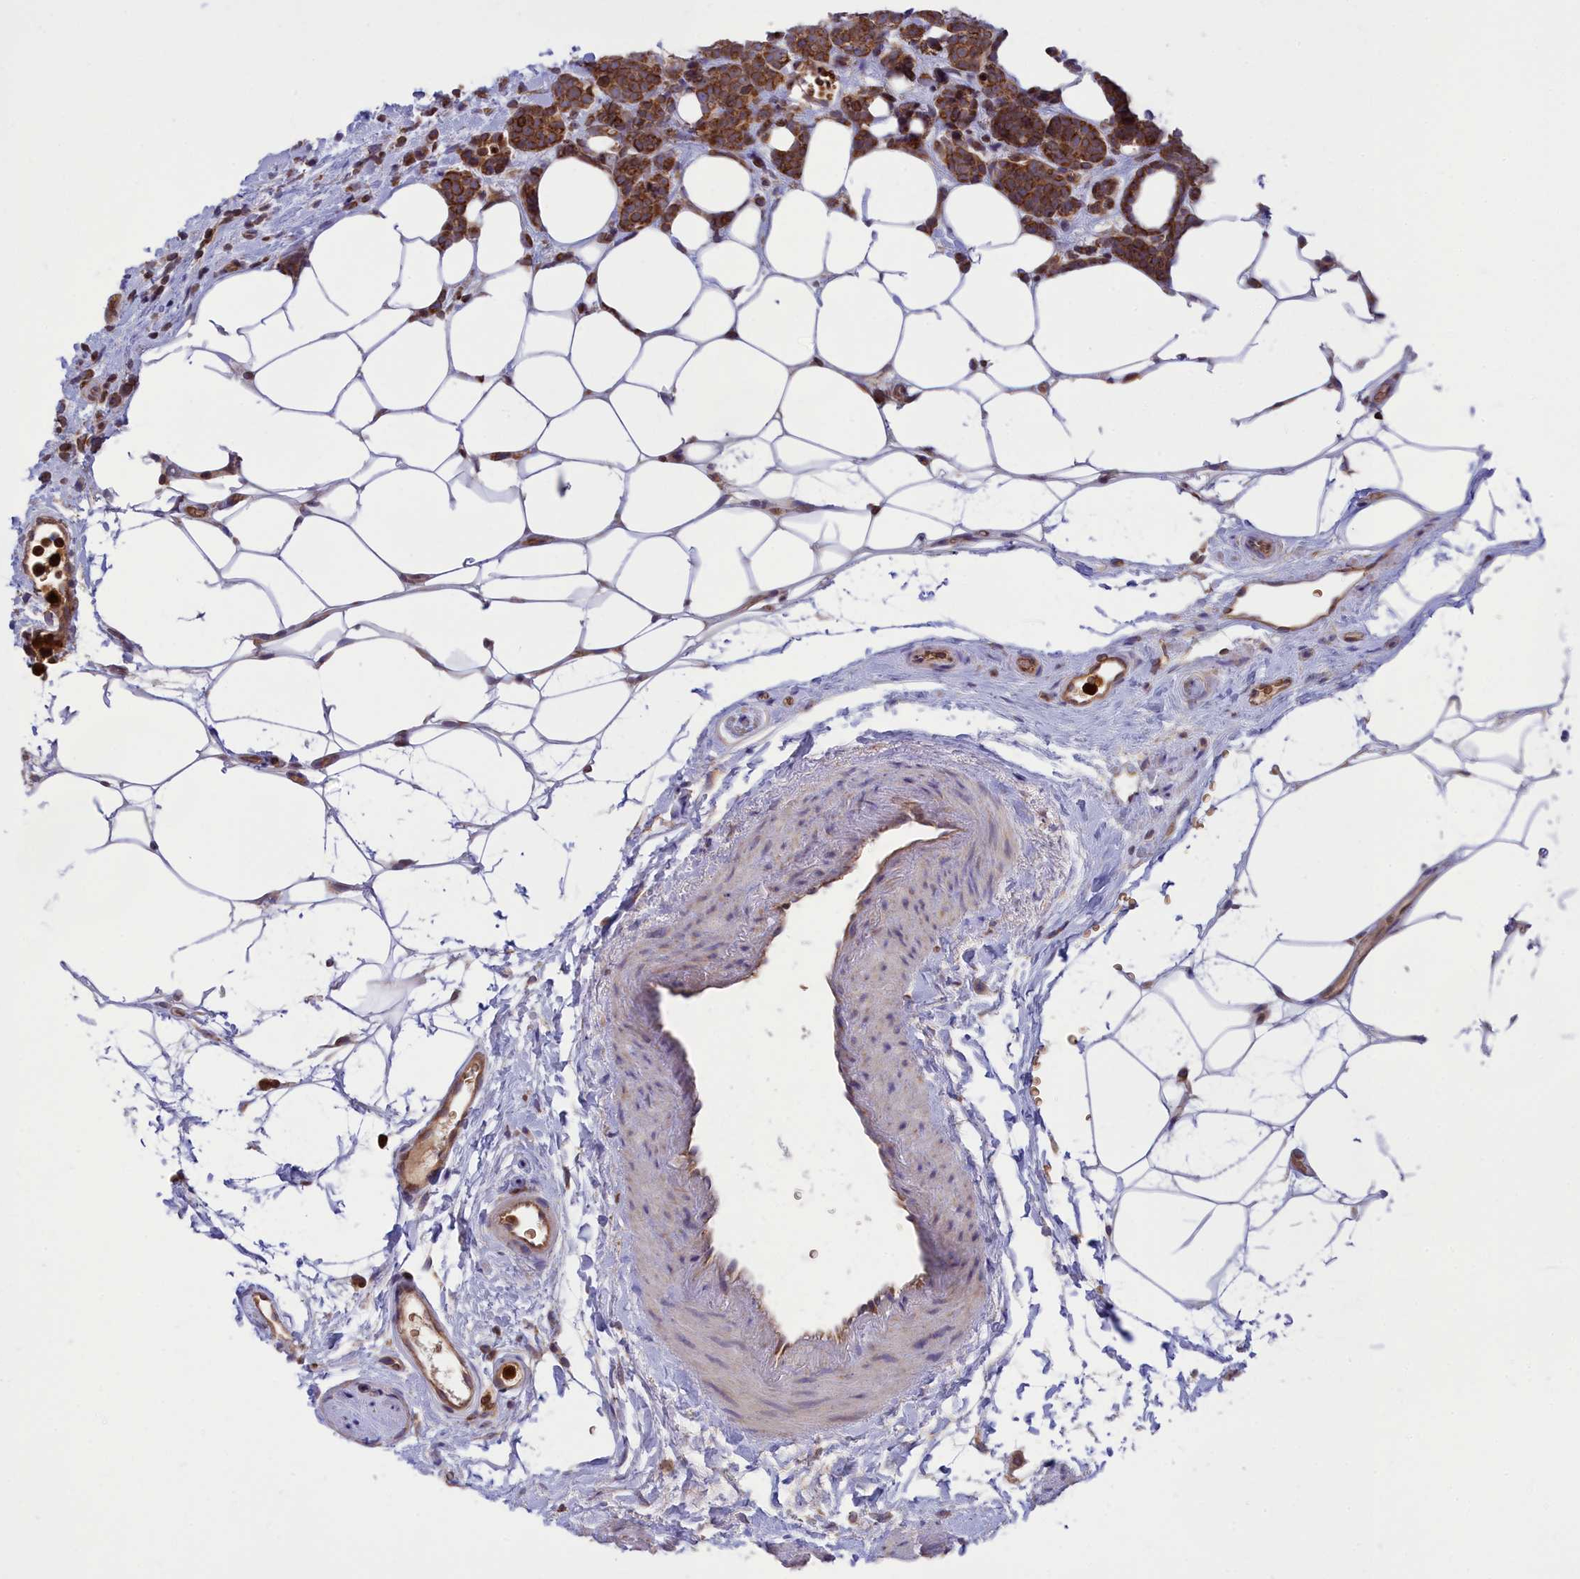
{"staining": {"intensity": "strong", "quantity": ">75%", "location": "cytoplasmic/membranous"}, "tissue": "breast cancer", "cell_type": "Tumor cells", "image_type": "cancer", "snomed": [{"axis": "morphology", "description": "Lobular carcinoma"}, {"axis": "topography", "description": "Breast"}], "caption": "Immunohistochemical staining of human breast cancer (lobular carcinoma) reveals high levels of strong cytoplasmic/membranous protein positivity in about >75% of tumor cells. (brown staining indicates protein expression, while blue staining denotes nuclei).", "gene": "PKHD1L1", "patient": {"sex": "female", "age": 58}}